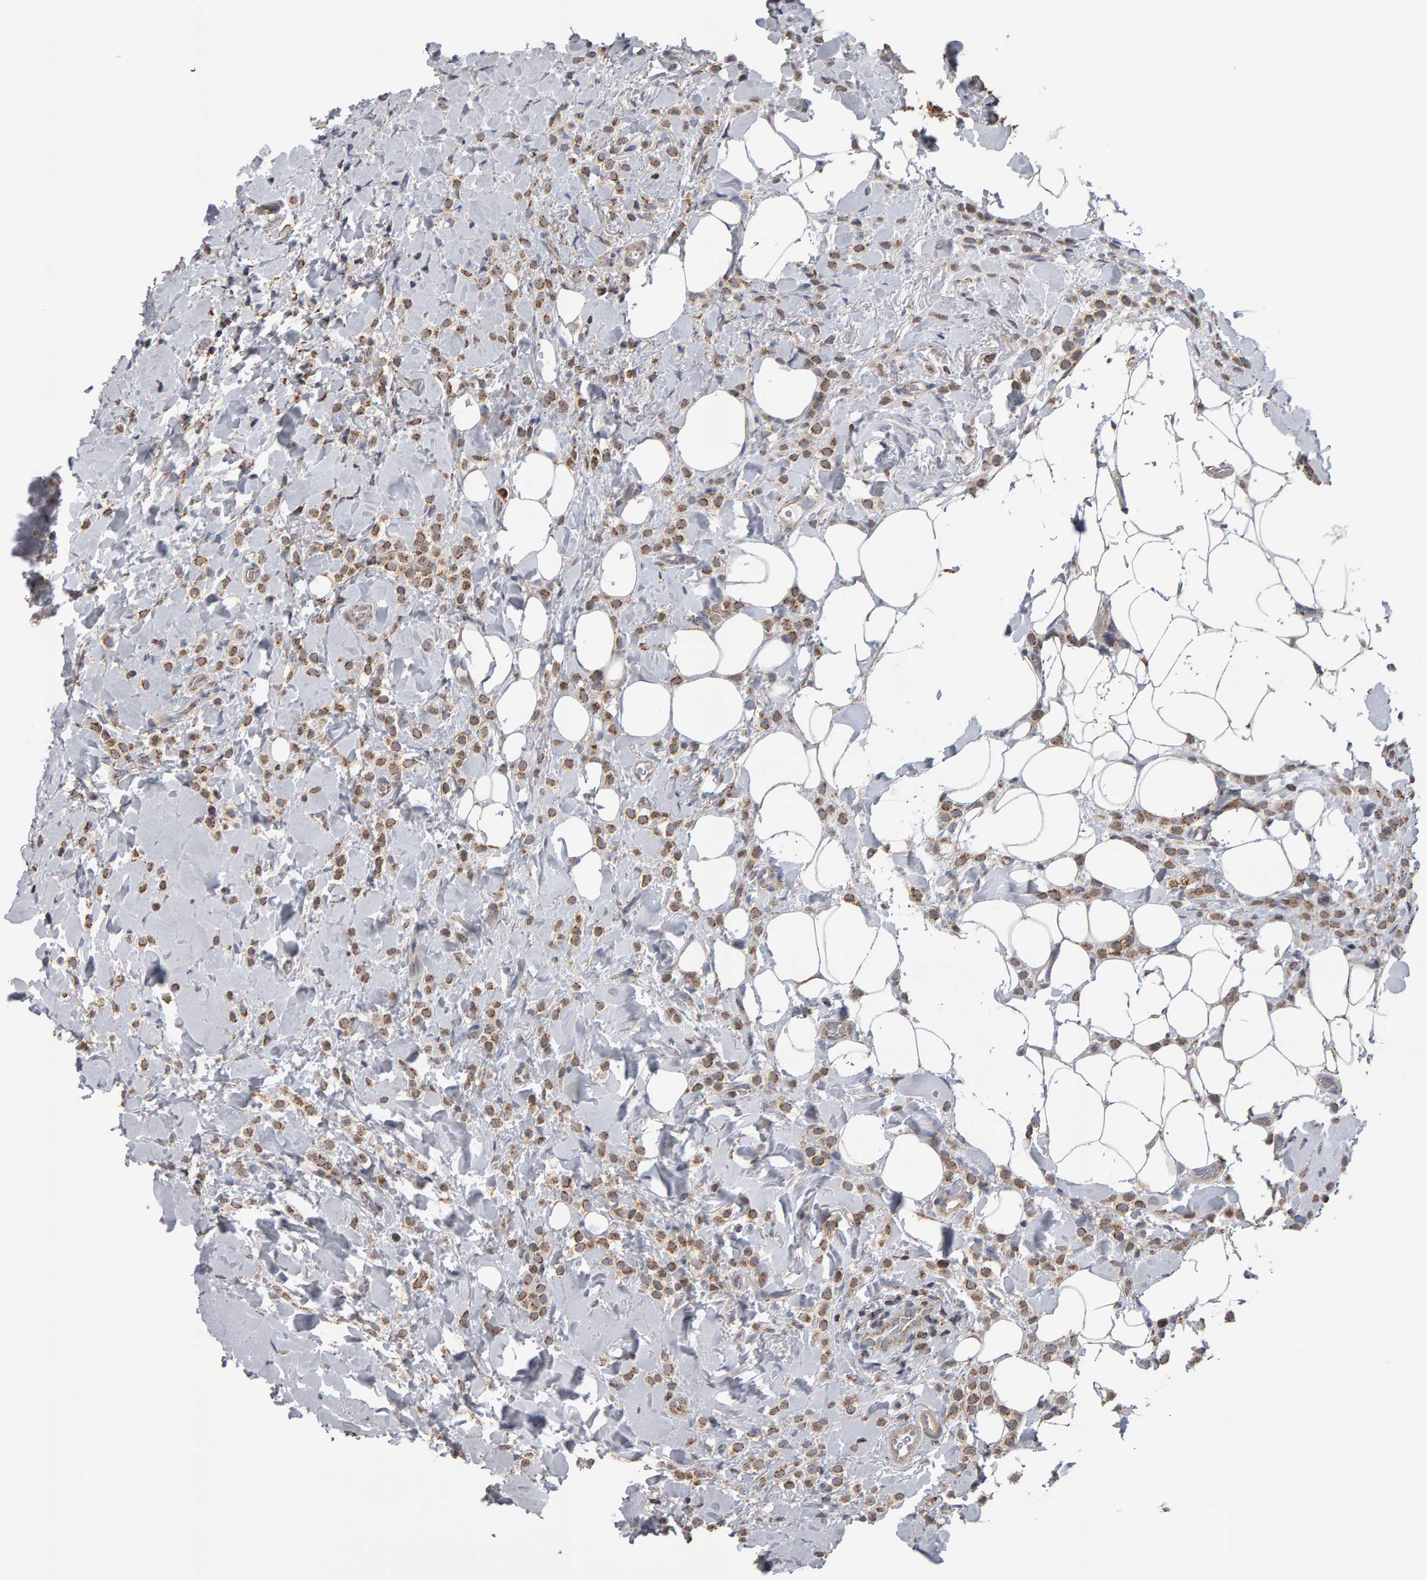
{"staining": {"intensity": "moderate", "quantity": ">75%", "location": "cytoplasmic/membranous"}, "tissue": "breast cancer", "cell_type": "Tumor cells", "image_type": "cancer", "snomed": [{"axis": "morphology", "description": "Normal tissue, NOS"}, {"axis": "morphology", "description": "Lobular carcinoma"}, {"axis": "topography", "description": "Breast"}], "caption": "A medium amount of moderate cytoplasmic/membranous staining is seen in approximately >75% of tumor cells in breast cancer (lobular carcinoma) tissue. (Stains: DAB (3,3'-diaminobenzidine) in brown, nuclei in blue, Microscopy: brightfield microscopy at high magnification).", "gene": "TOM1L1", "patient": {"sex": "female", "age": 50}}